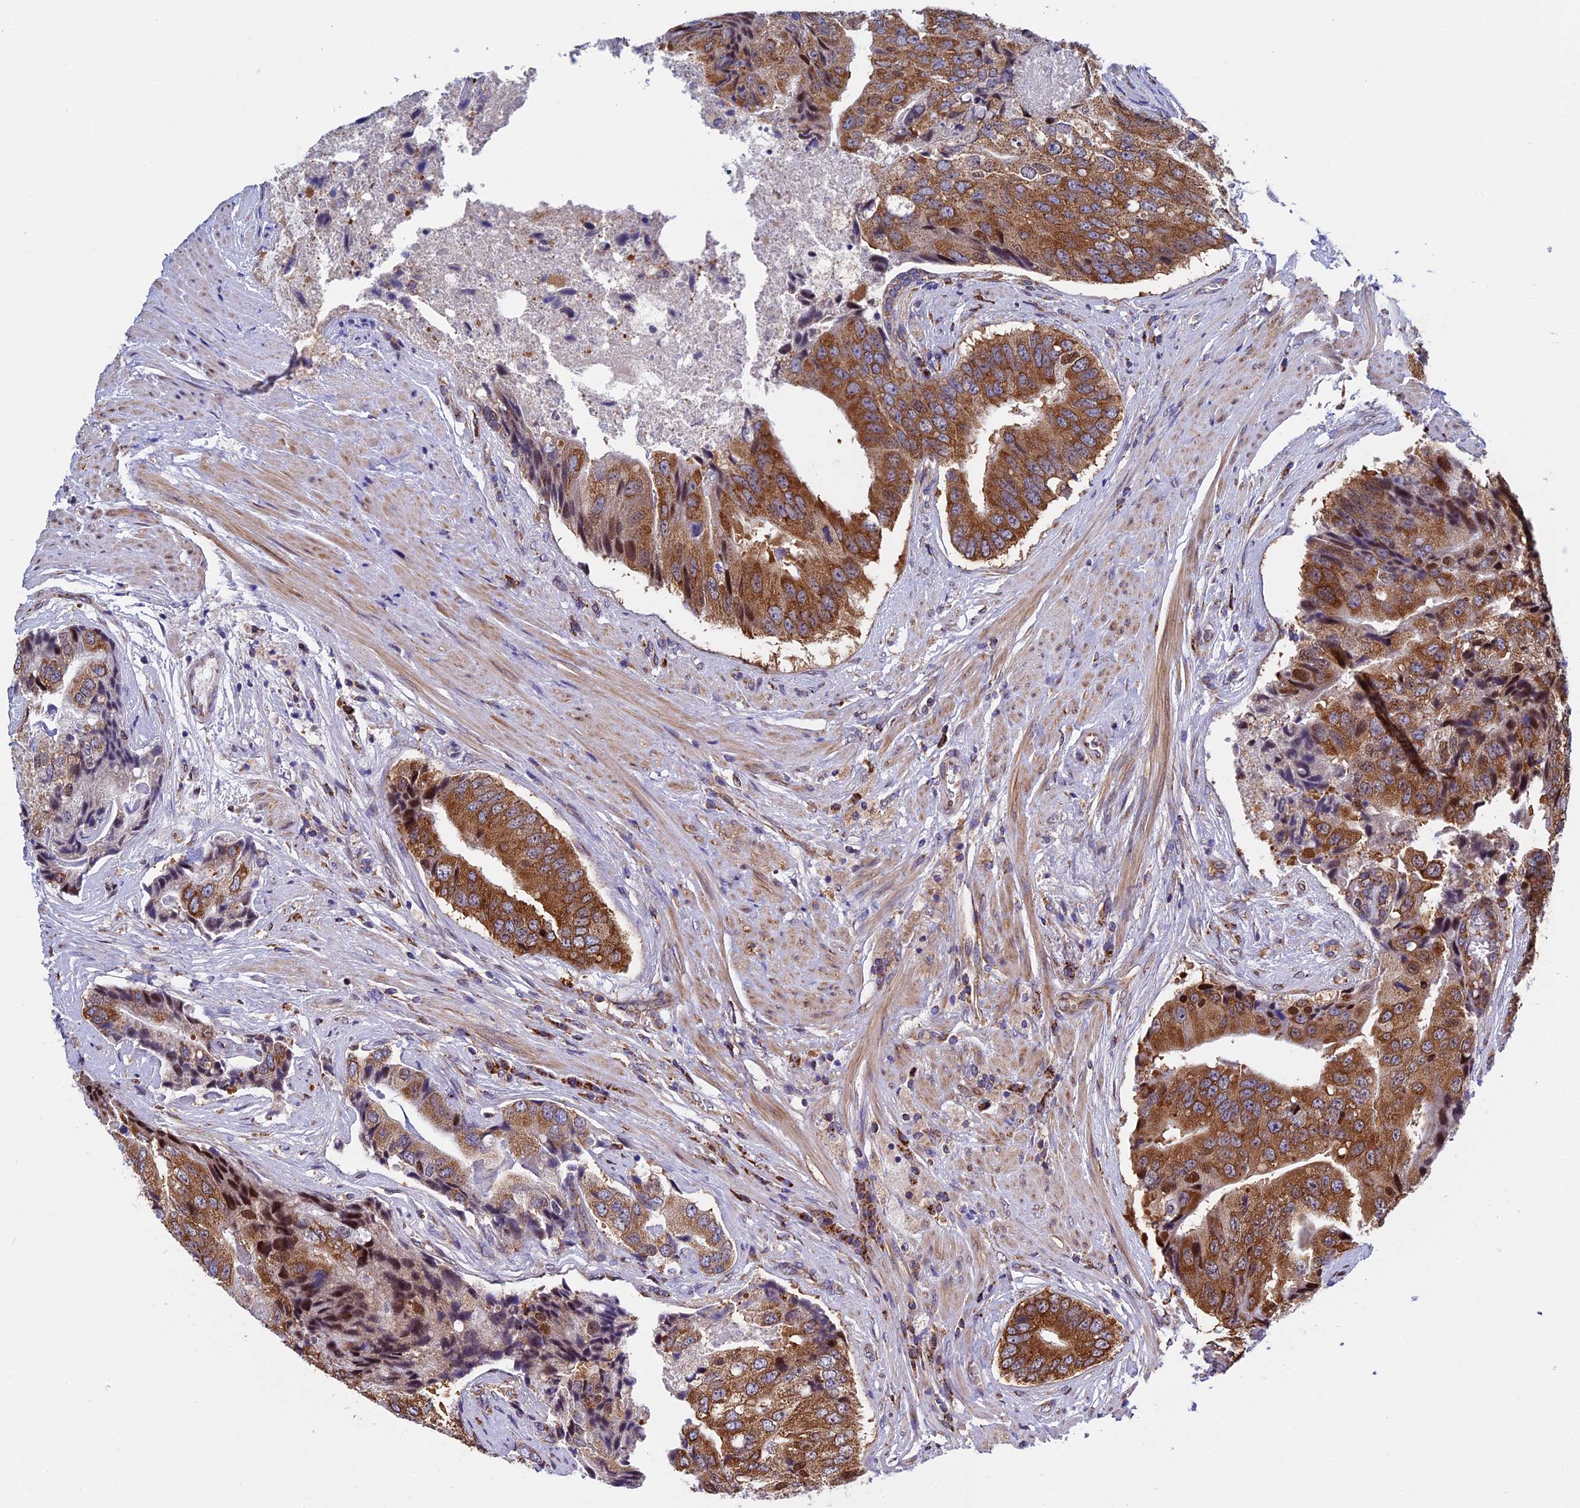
{"staining": {"intensity": "strong", "quantity": ">75%", "location": "cytoplasmic/membranous,nuclear"}, "tissue": "prostate cancer", "cell_type": "Tumor cells", "image_type": "cancer", "snomed": [{"axis": "morphology", "description": "Adenocarcinoma, High grade"}, {"axis": "topography", "description": "Prostate"}], "caption": "The photomicrograph demonstrates staining of prostate cancer (adenocarcinoma (high-grade)), revealing strong cytoplasmic/membranous and nuclear protein staining (brown color) within tumor cells.", "gene": "SLC9A5", "patient": {"sex": "male", "age": 70}}